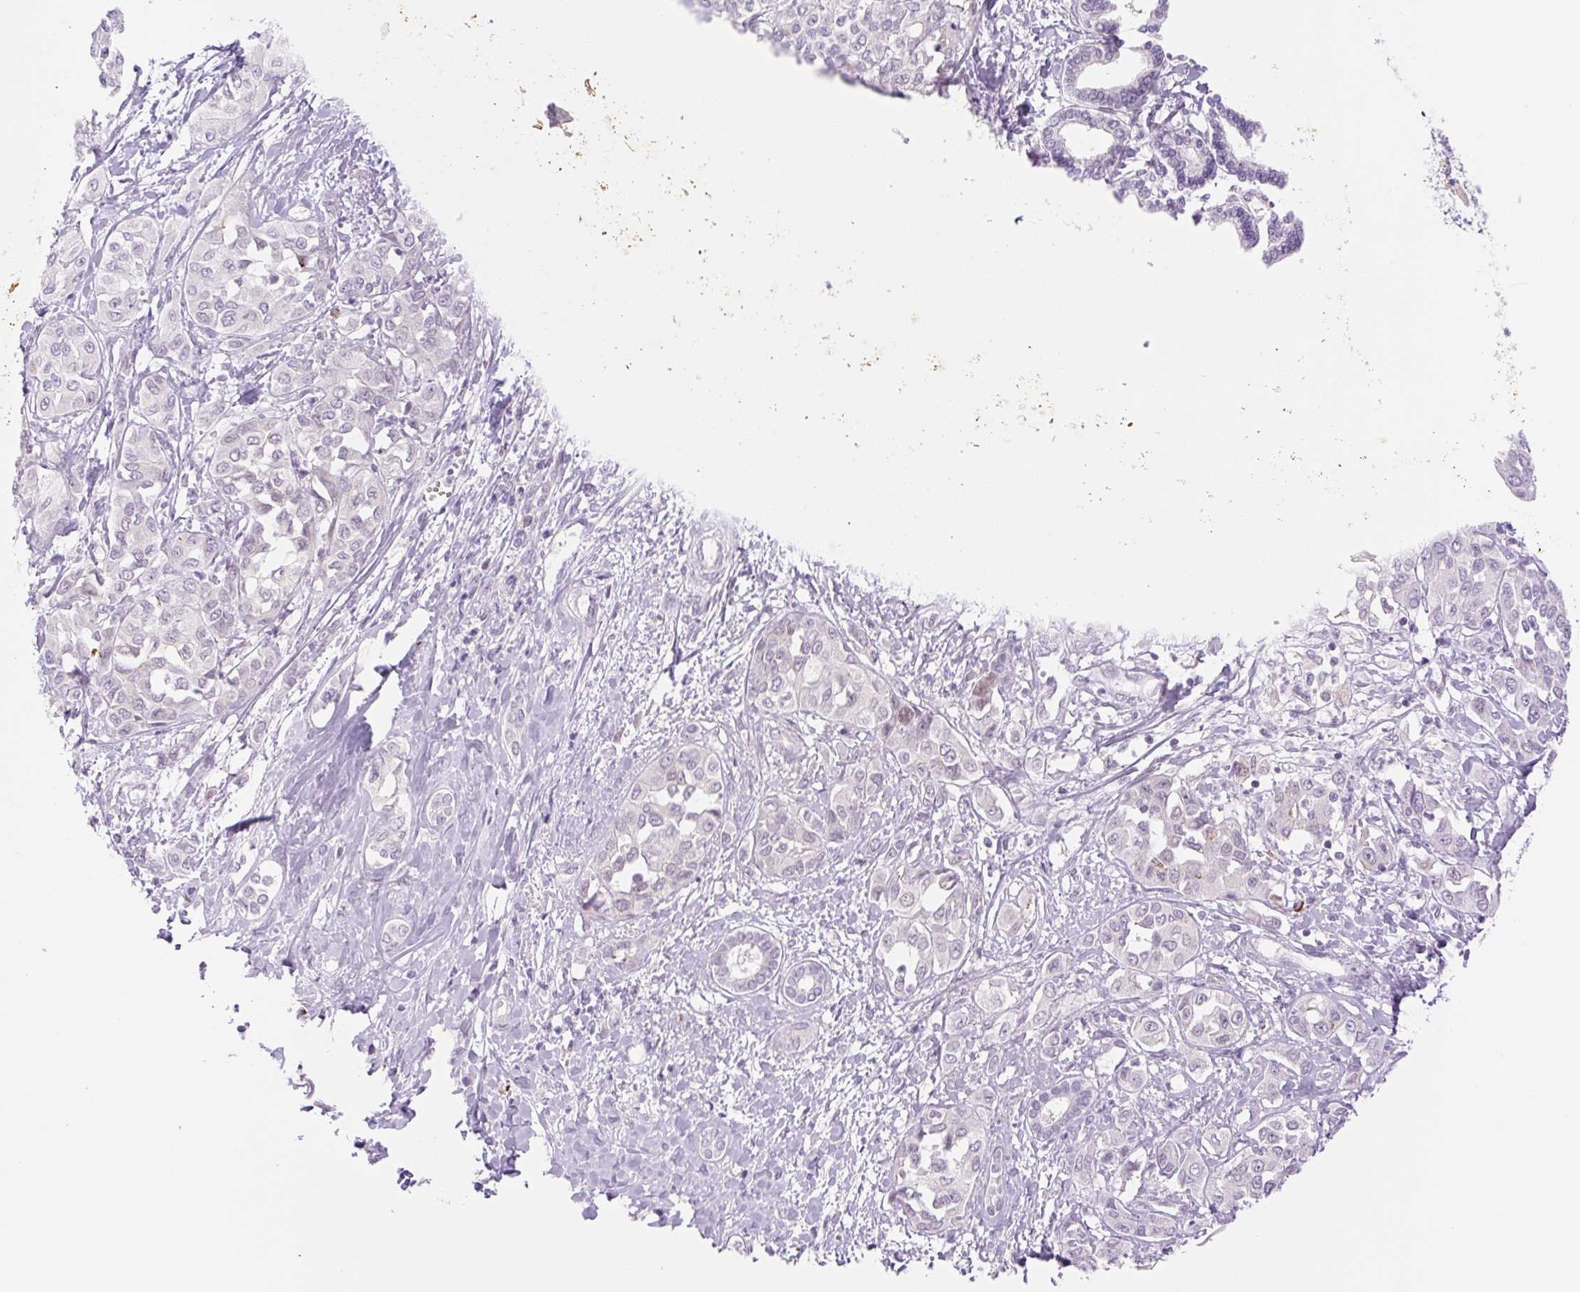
{"staining": {"intensity": "weak", "quantity": "<25%", "location": "nuclear"}, "tissue": "liver cancer", "cell_type": "Tumor cells", "image_type": "cancer", "snomed": [{"axis": "morphology", "description": "Cholangiocarcinoma"}, {"axis": "topography", "description": "Liver"}], "caption": "The image displays no staining of tumor cells in cholangiocarcinoma (liver).", "gene": "SPRYD4", "patient": {"sex": "female", "age": 77}}